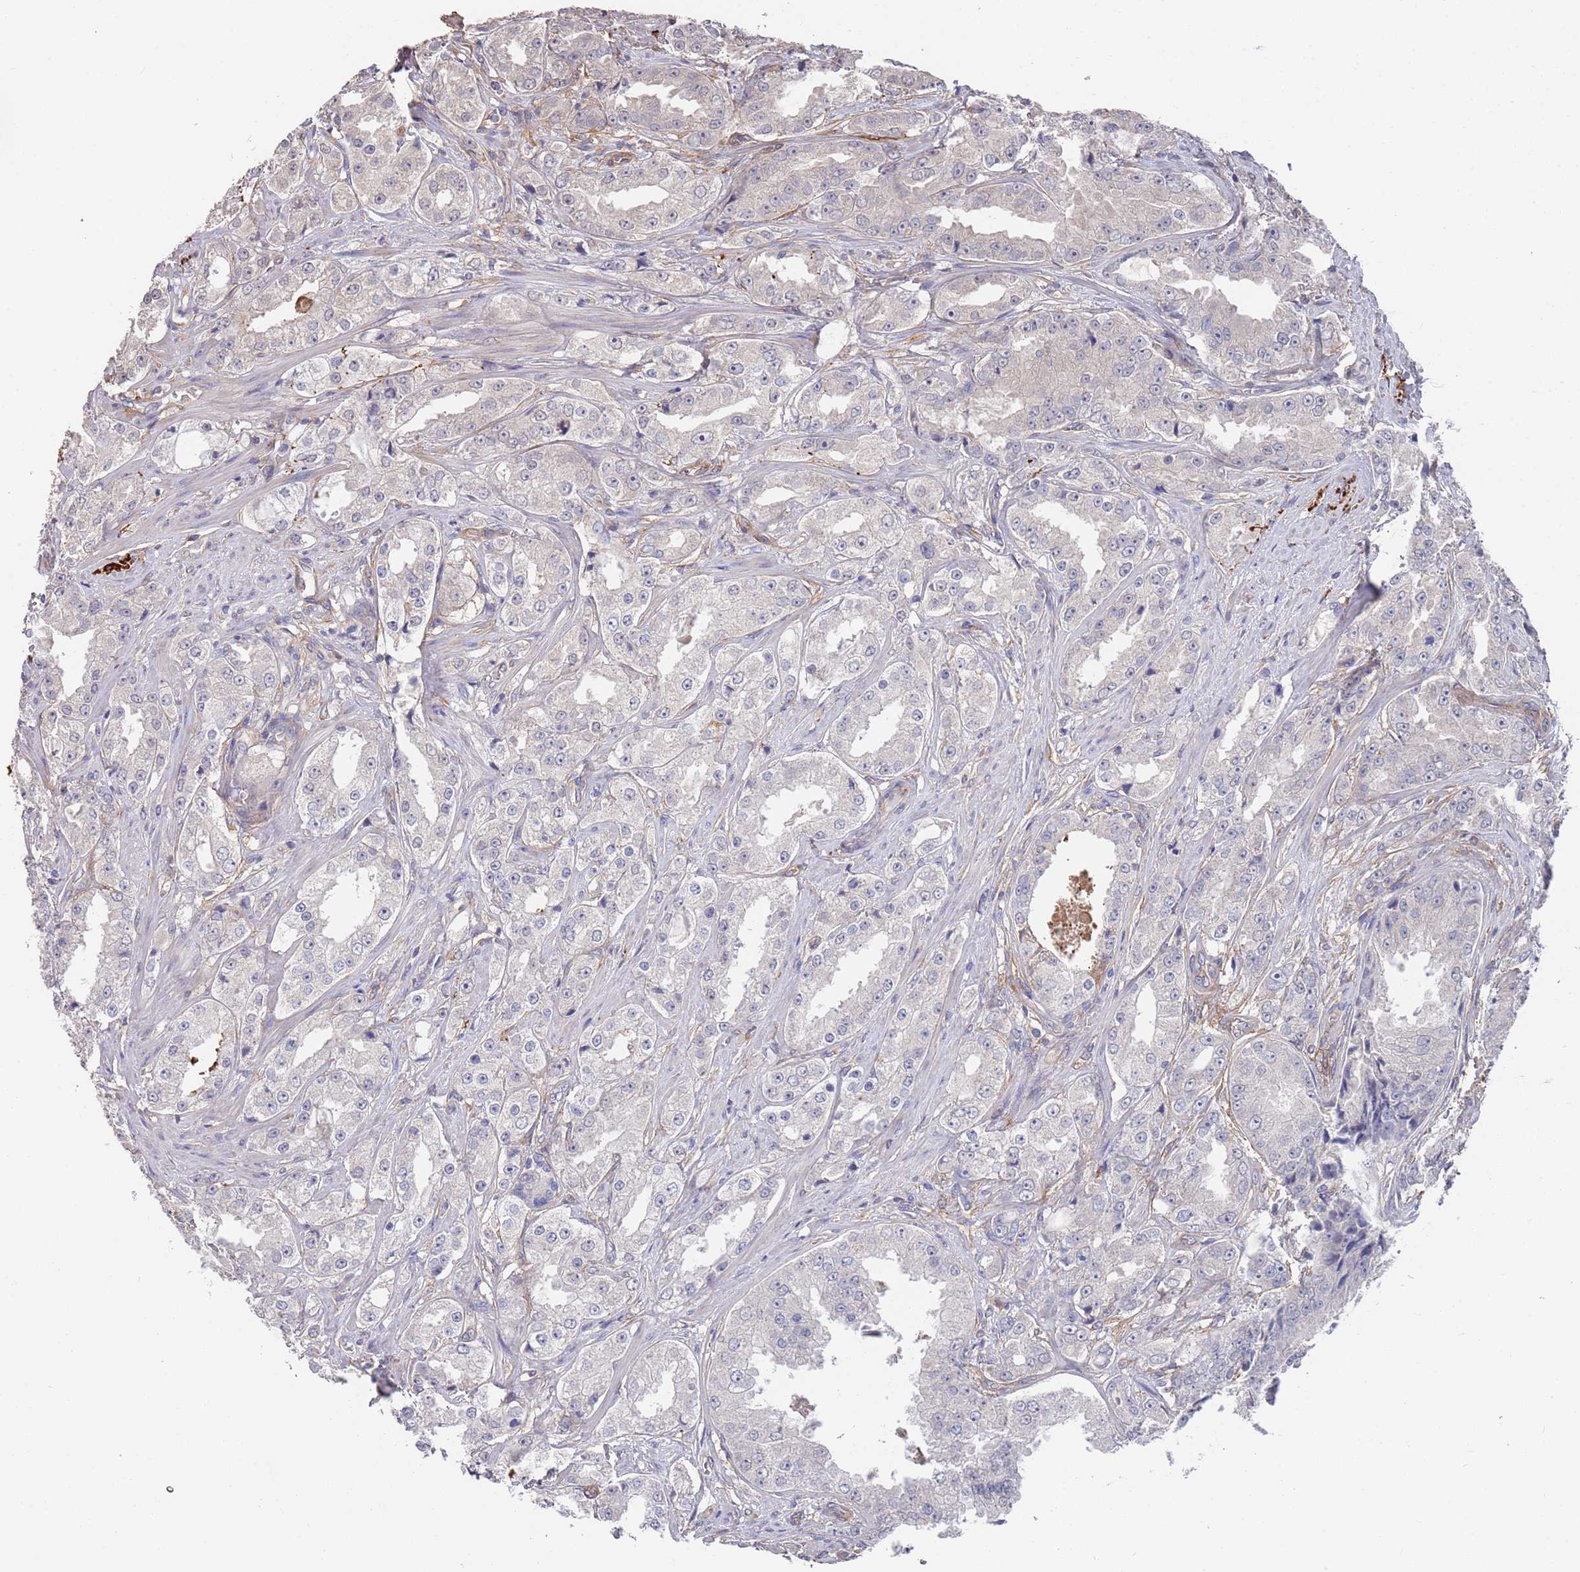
{"staining": {"intensity": "negative", "quantity": "none", "location": "none"}, "tissue": "prostate cancer", "cell_type": "Tumor cells", "image_type": "cancer", "snomed": [{"axis": "morphology", "description": "Adenocarcinoma, High grade"}, {"axis": "topography", "description": "Prostate"}], "caption": "The histopathology image exhibits no significant expression in tumor cells of prostate cancer (high-grade adenocarcinoma).", "gene": "ANK2", "patient": {"sex": "male", "age": 73}}